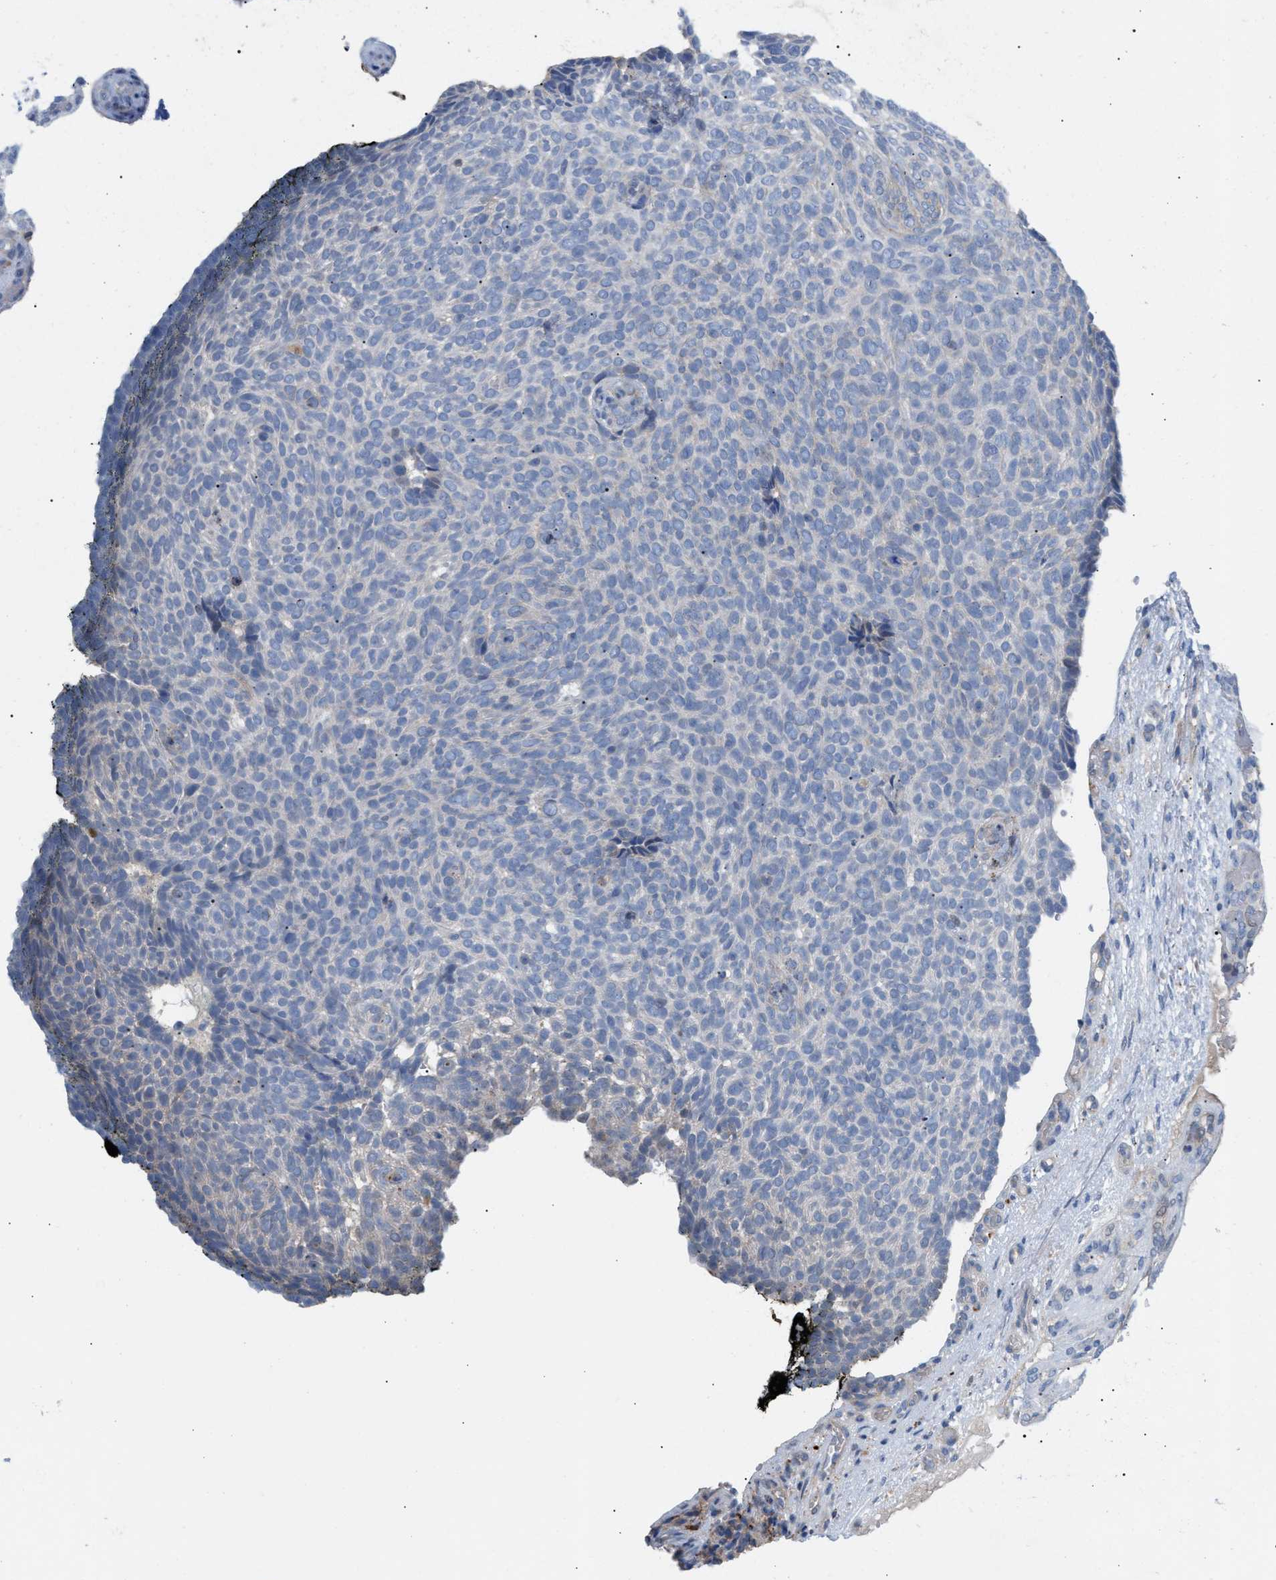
{"staining": {"intensity": "negative", "quantity": "none", "location": "none"}, "tissue": "skin cancer", "cell_type": "Tumor cells", "image_type": "cancer", "snomed": [{"axis": "morphology", "description": "Basal cell carcinoma"}, {"axis": "topography", "description": "Skin"}], "caption": "The micrograph reveals no significant expression in tumor cells of basal cell carcinoma (skin). (DAB immunohistochemistry (IHC) with hematoxylin counter stain).", "gene": "MBTD1", "patient": {"sex": "male", "age": 61}}